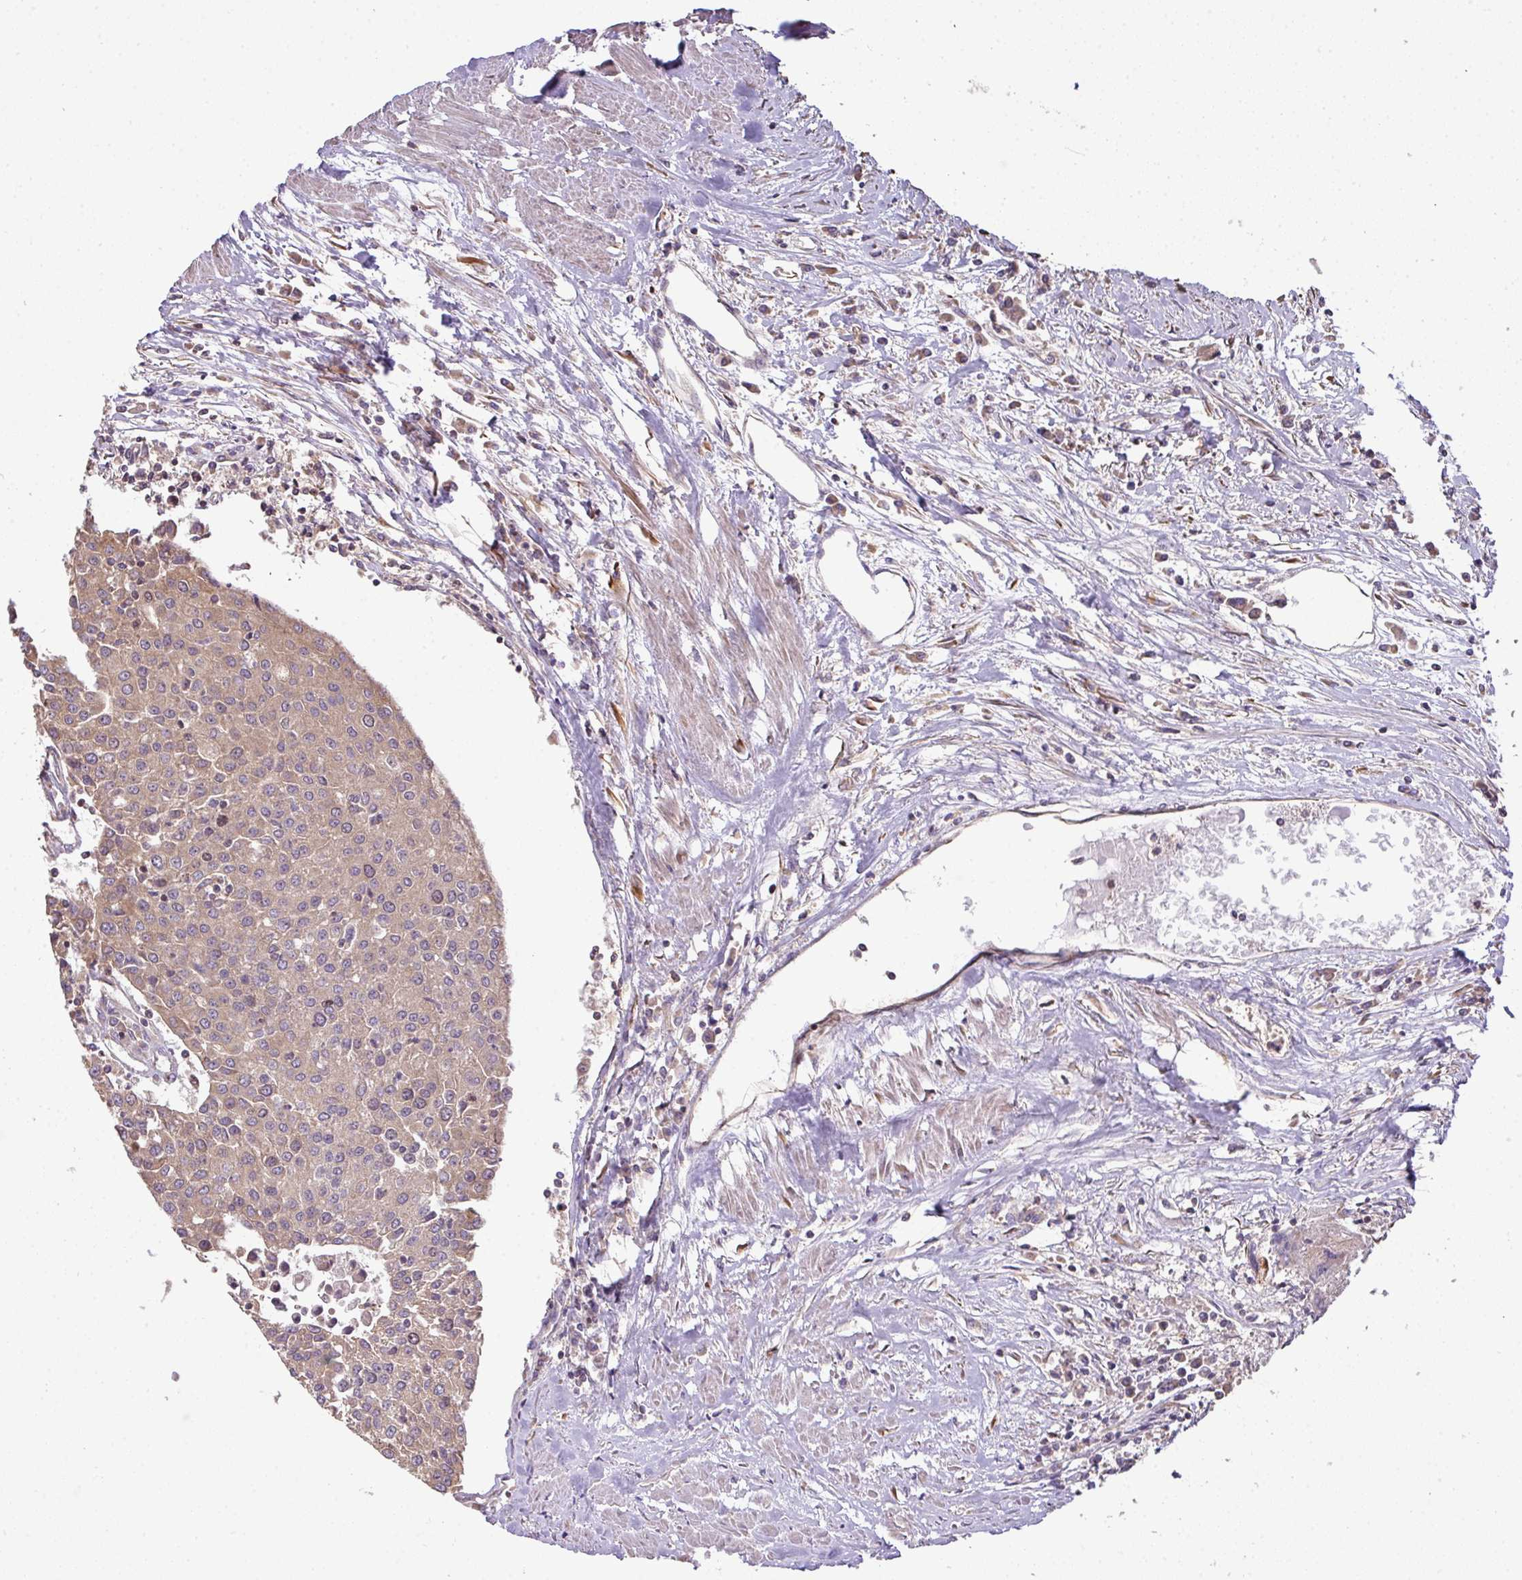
{"staining": {"intensity": "weak", "quantity": ">75%", "location": "cytoplasmic/membranous,nuclear"}, "tissue": "urothelial cancer", "cell_type": "Tumor cells", "image_type": "cancer", "snomed": [{"axis": "morphology", "description": "Urothelial carcinoma, High grade"}, {"axis": "topography", "description": "Urinary bladder"}], "caption": "Immunohistochemistry (DAB (3,3'-diaminobenzidine)) staining of human high-grade urothelial carcinoma shows weak cytoplasmic/membranous and nuclear protein positivity in approximately >75% of tumor cells.", "gene": "VENTX", "patient": {"sex": "female", "age": 85}}